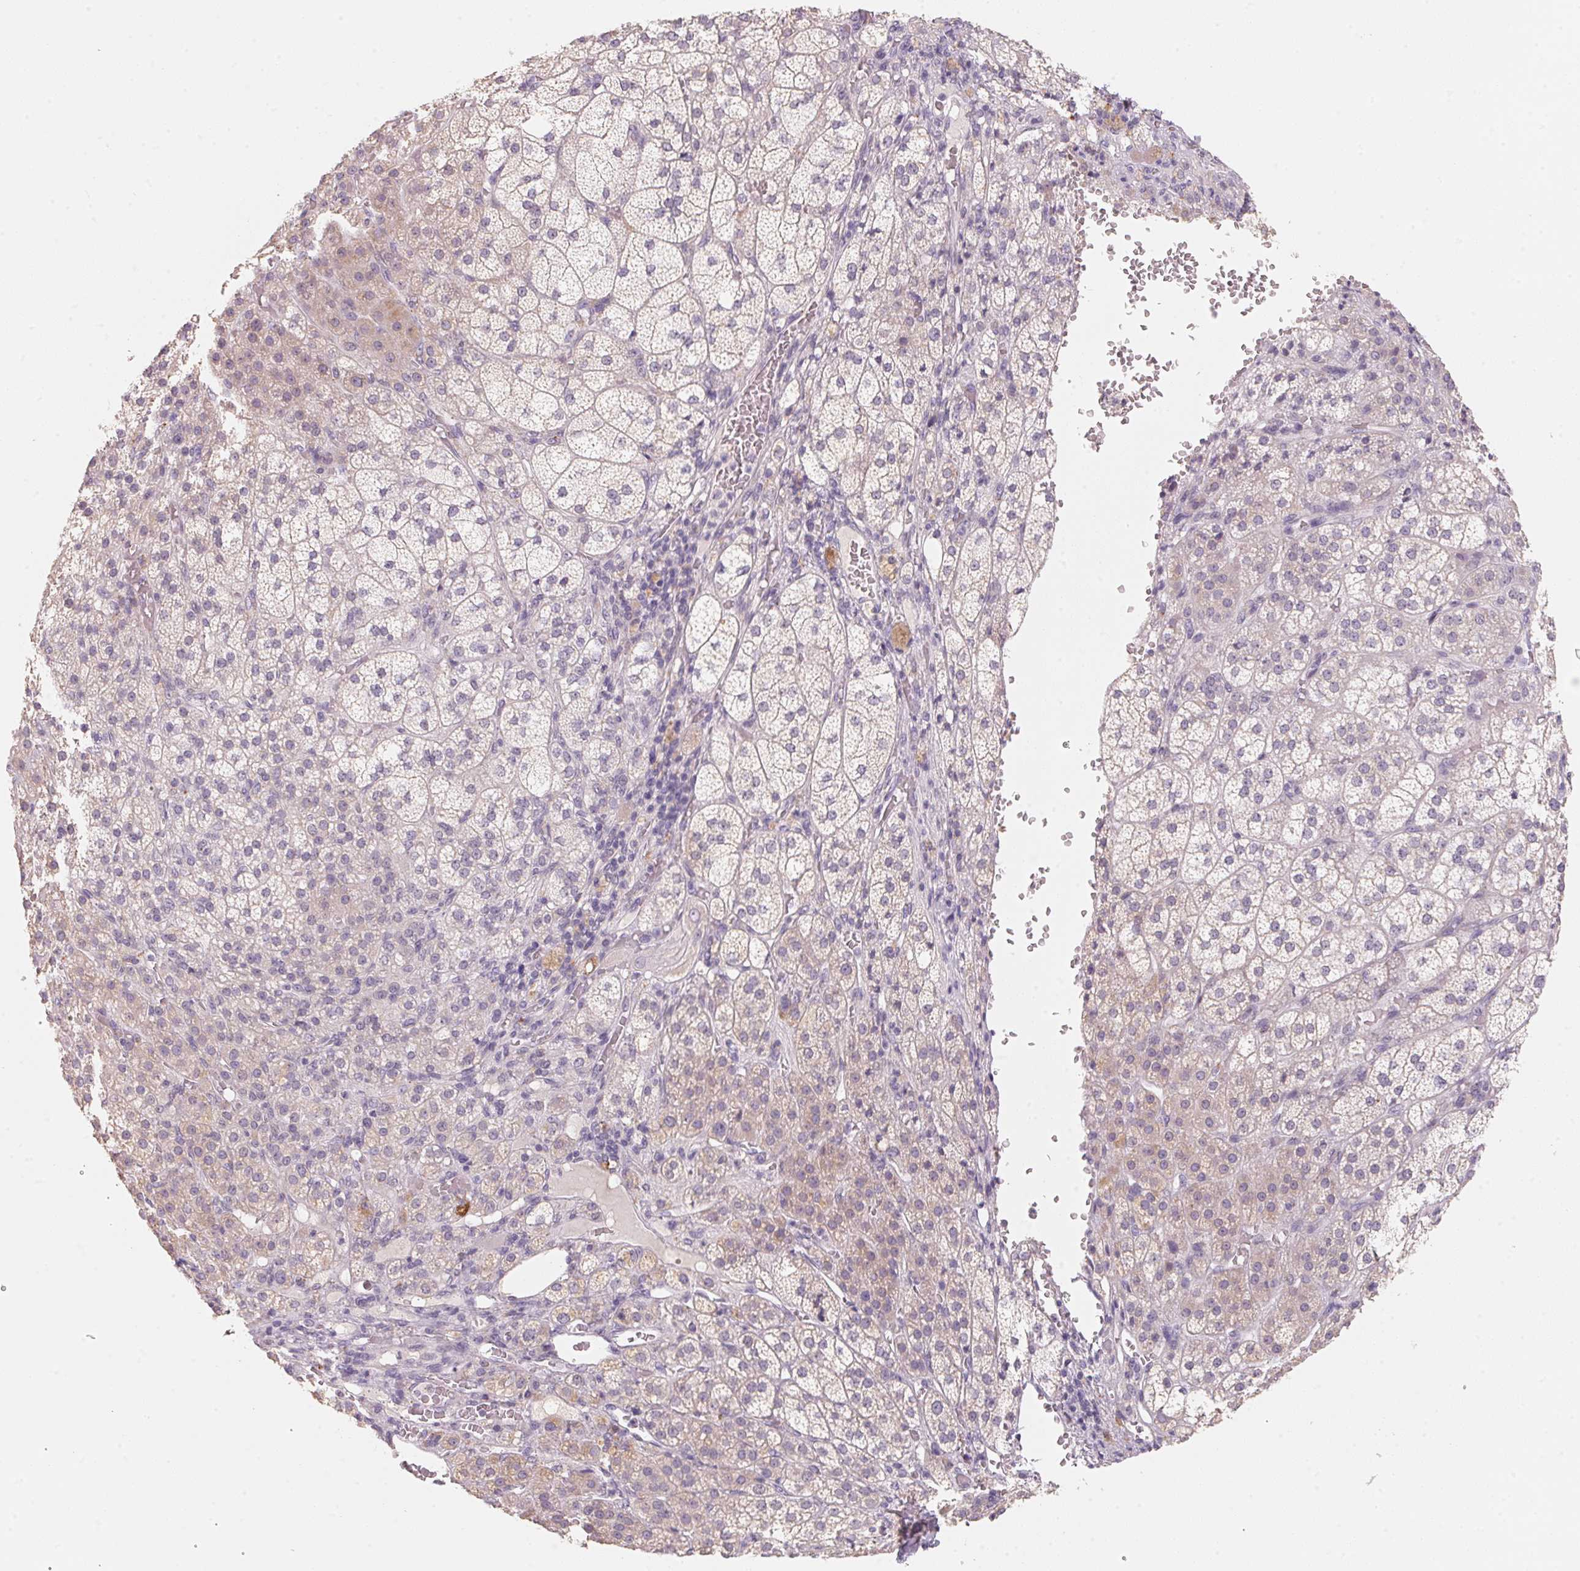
{"staining": {"intensity": "weak", "quantity": "<25%", "location": "cytoplasmic/membranous"}, "tissue": "adrenal gland", "cell_type": "Glandular cells", "image_type": "normal", "snomed": [{"axis": "morphology", "description": "Normal tissue, NOS"}, {"axis": "topography", "description": "Adrenal gland"}], "caption": "Immunohistochemical staining of benign adrenal gland exhibits no significant positivity in glandular cells.", "gene": "TREH", "patient": {"sex": "female", "age": 60}}